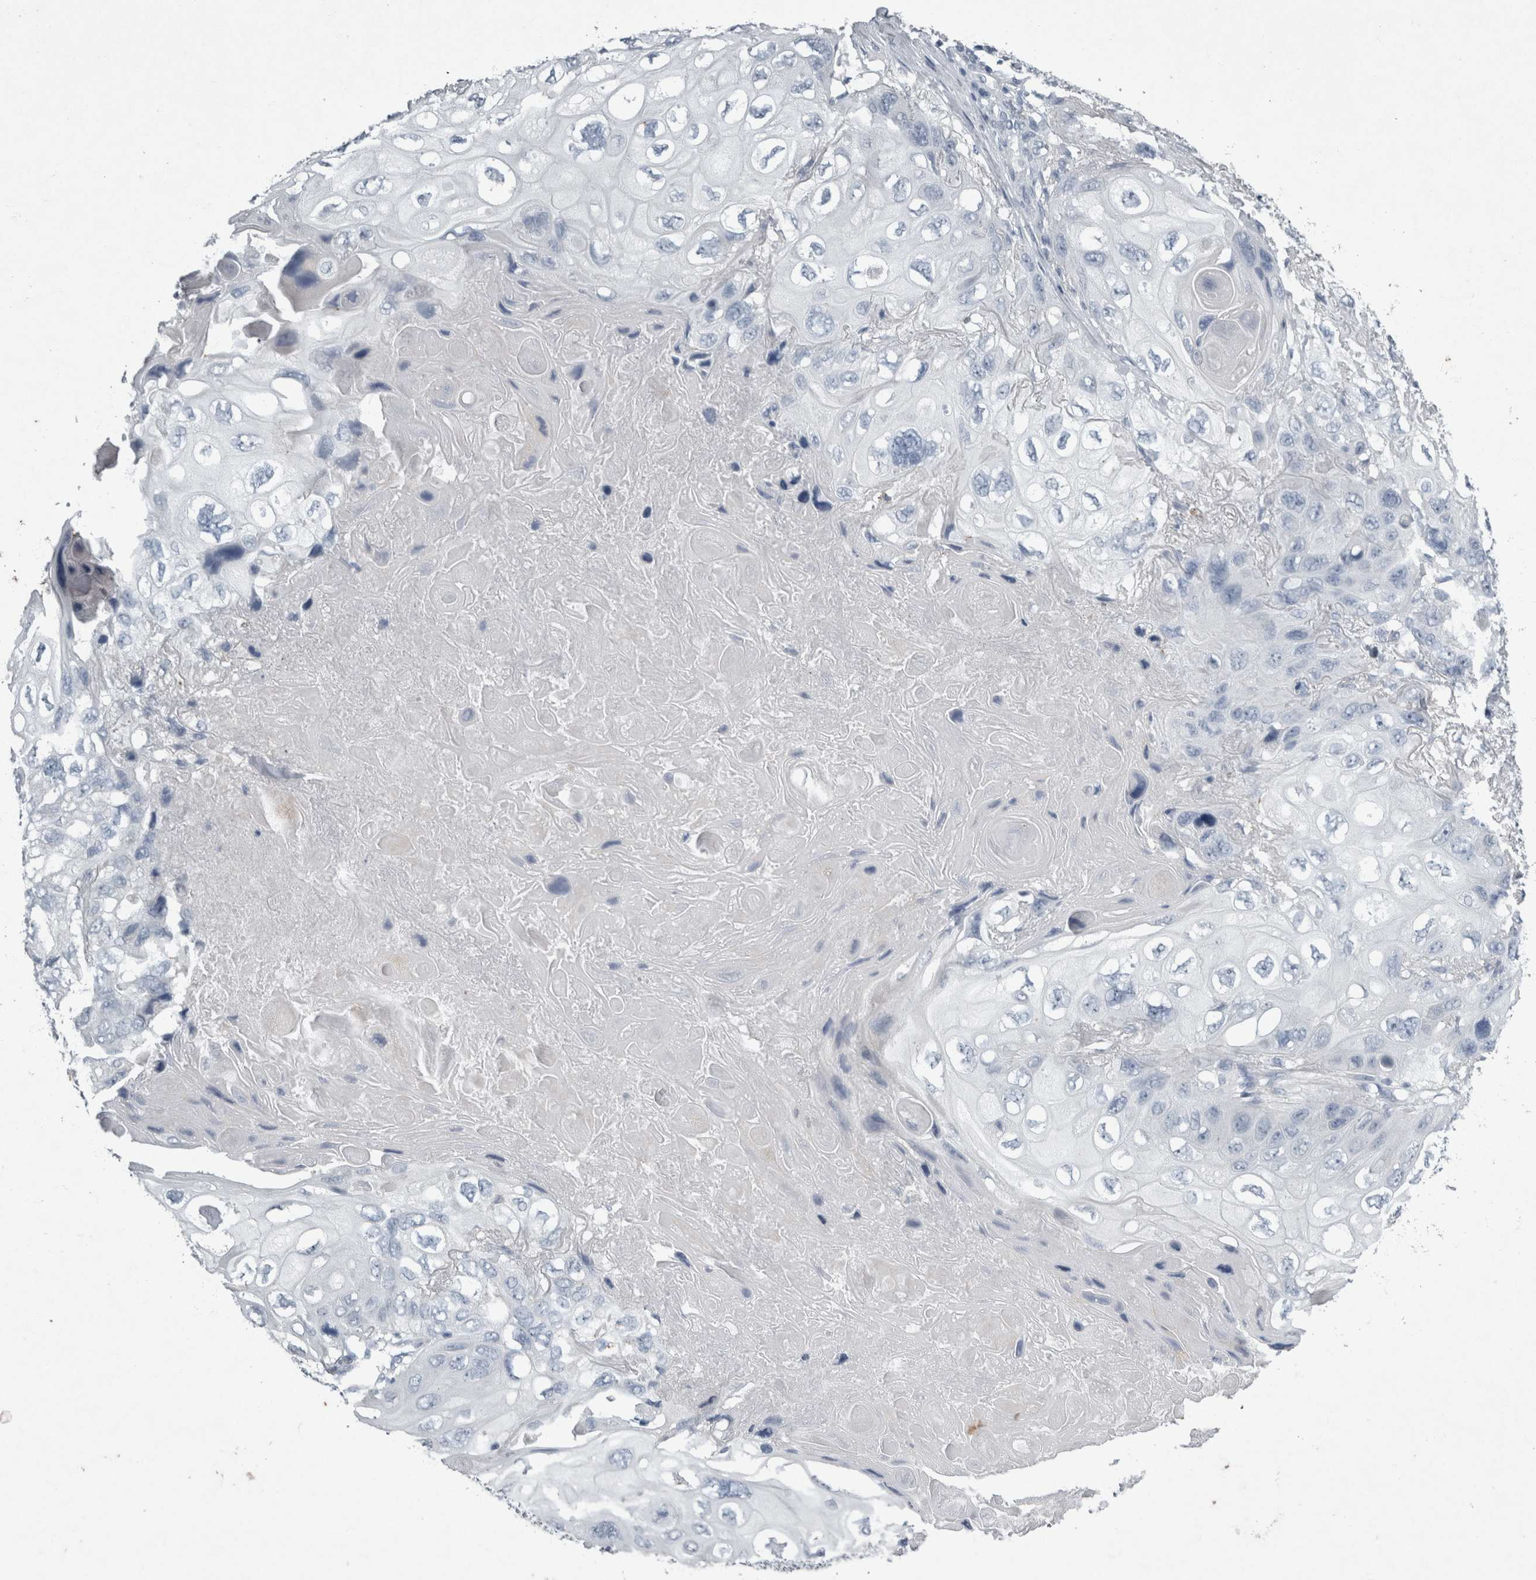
{"staining": {"intensity": "negative", "quantity": "none", "location": "none"}, "tissue": "lung cancer", "cell_type": "Tumor cells", "image_type": "cancer", "snomed": [{"axis": "morphology", "description": "Squamous cell carcinoma, NOS"}, {"axis": "topography", "description": "Lung"}], "caption": "There is no significant staining in tumor cells of lung squamous cell carcinoma.", "gene": "PDX1", "patient": {"sex": "female", "age": 73}}